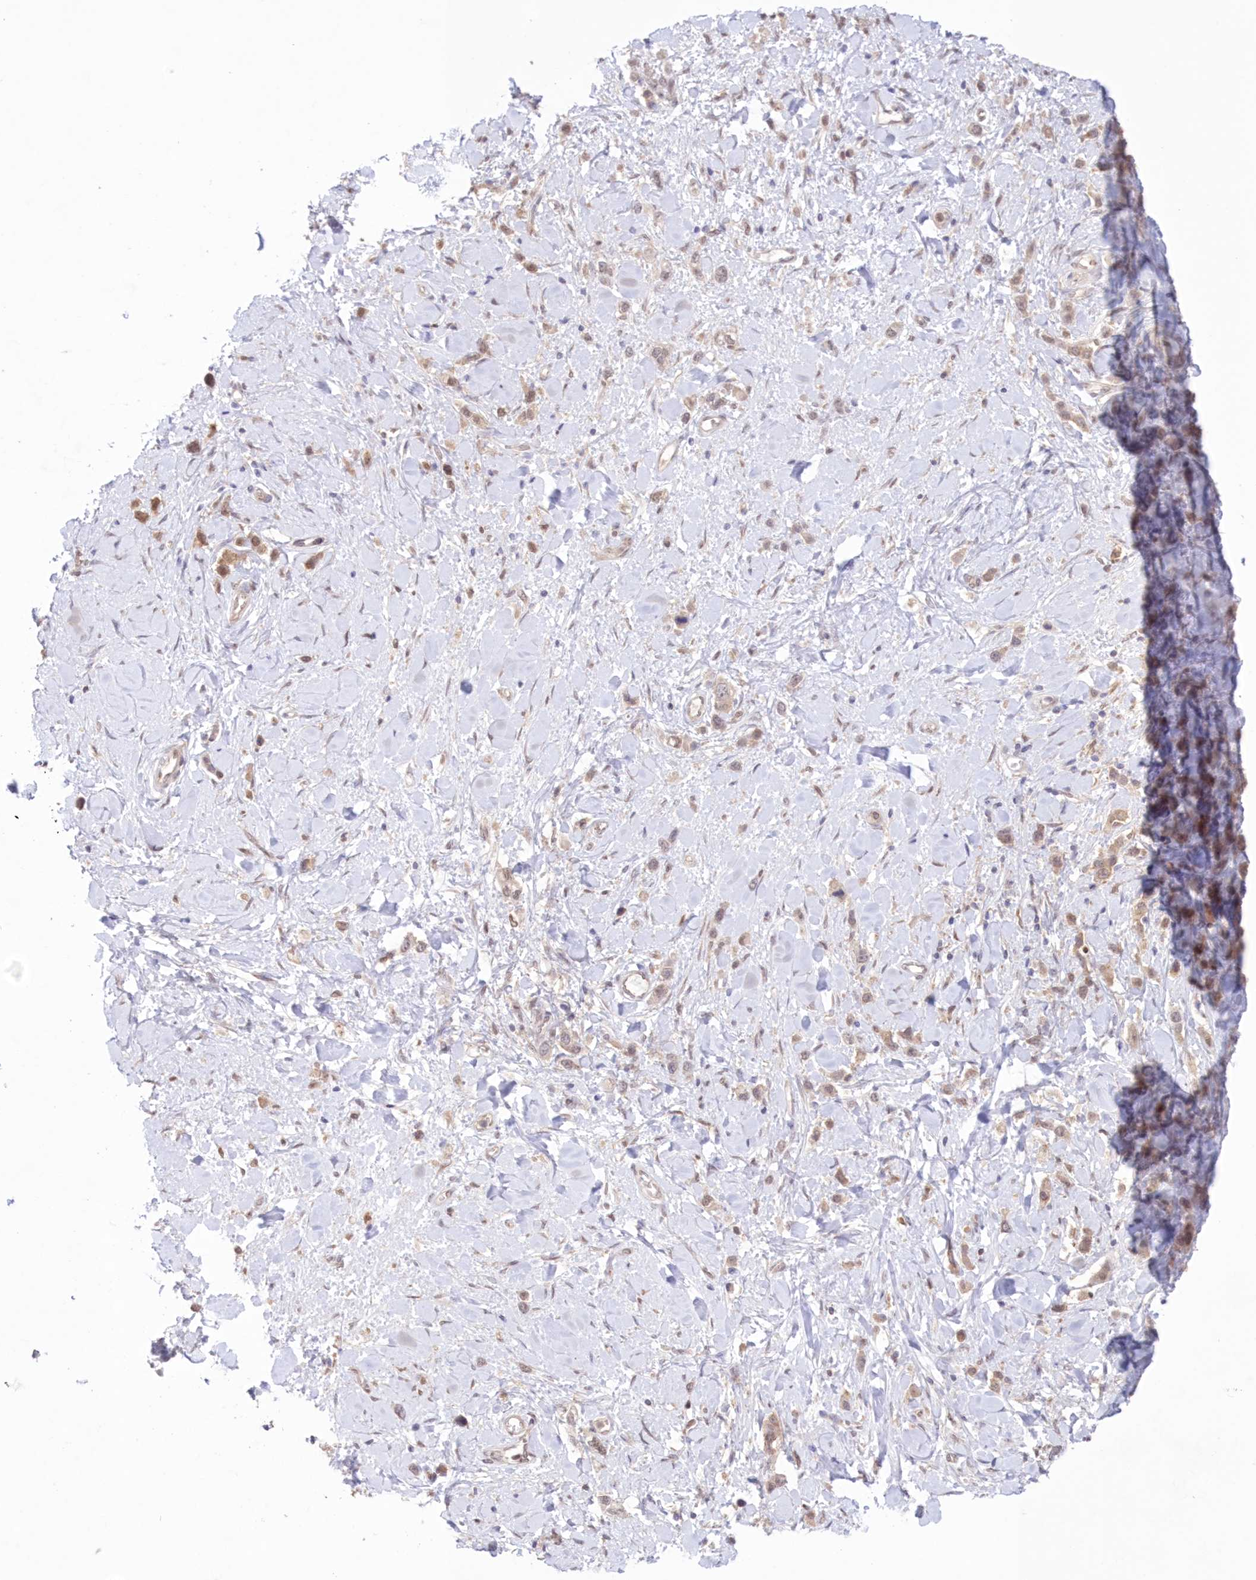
{"staining": {"intensity": "weak", "quantity": ">75%", "location": "cytoplasmic/membranous"}, "tissue": "stomach cancer", "cell_type": "Tumor cells", "image_type": "cancer", "snomed": [{"axis": "morphology", "description": "Normal tissue, NOS"}, {"axis": "morphology", "description": "Adenocarcinoma, NOS"}, {"axis": "topography", "description": "Stomach, upper"}, {"axis": "topography", "description": "Stomach"}], "caption": "A brown stain highlights weak cytoplasmic/membranous expression of a protein in human stomach cancer tumor cells.", "gene": "RNPEP", "patient": {"sex": "female", "age": 65}}